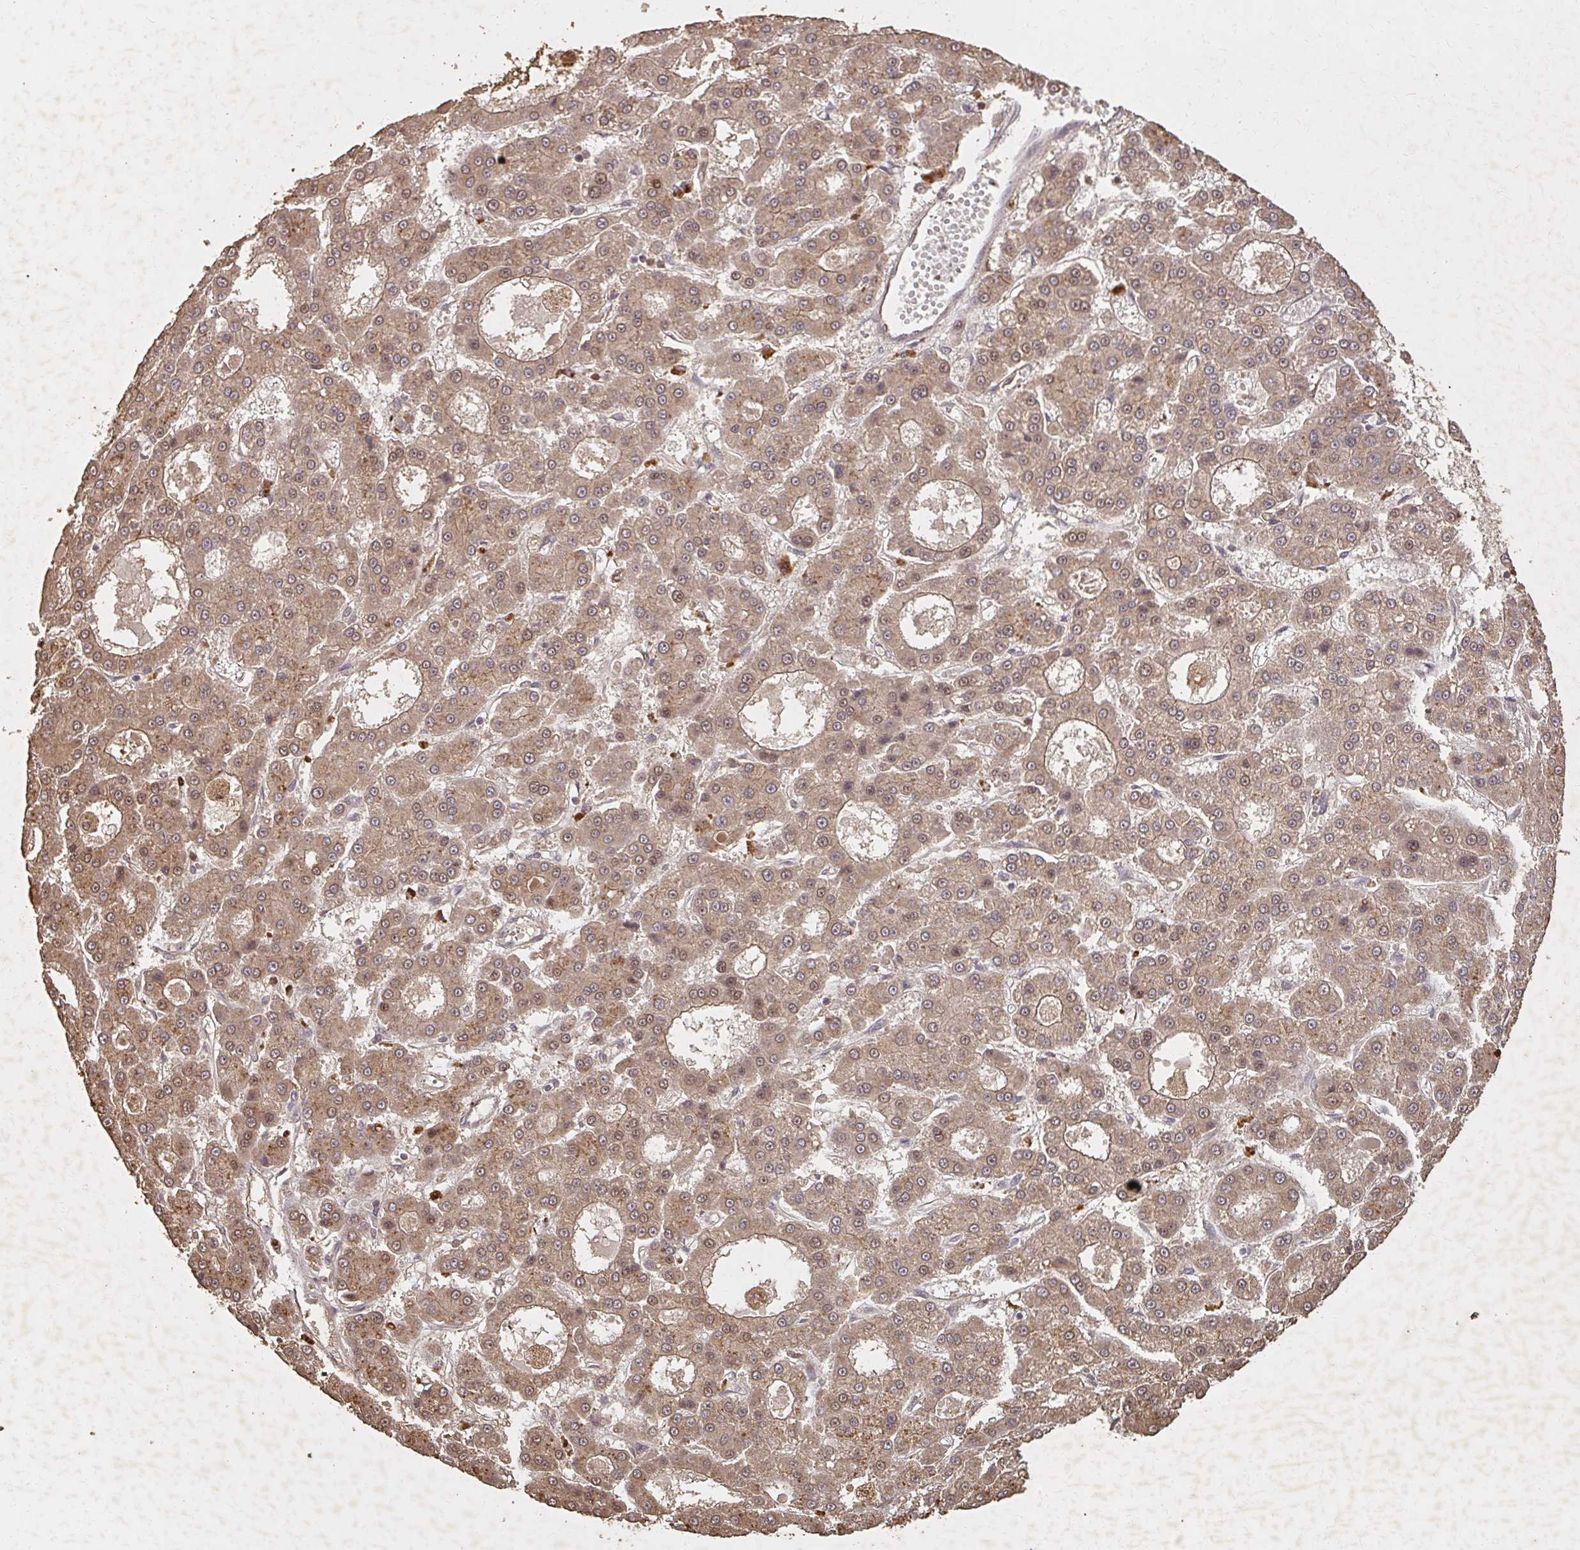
{"staining": {"intensity": "moderate", "quantity": ">75%", "location": "cytoplasmic/membranous,nuclear"}, "tissue": "liver cancer", "cell_type": "Tumor cells", "image_type": "cancer", "snomed": [{"axis": "morphology", "description": "Carcinoma, Hepatocellular, NOS"}, {"axis": "topography", "description": "Liver"}], "caption": "Moderate cytoplasmic/membranous and nuclear protein positivity is present in about >75% of tumor cells in liver hepatocellular carcinoma. Ihc stains the protein in brown and the nuclei are stained blue.", "gene": "LARS2", "patient": {"sex": "male", "age": 70}}